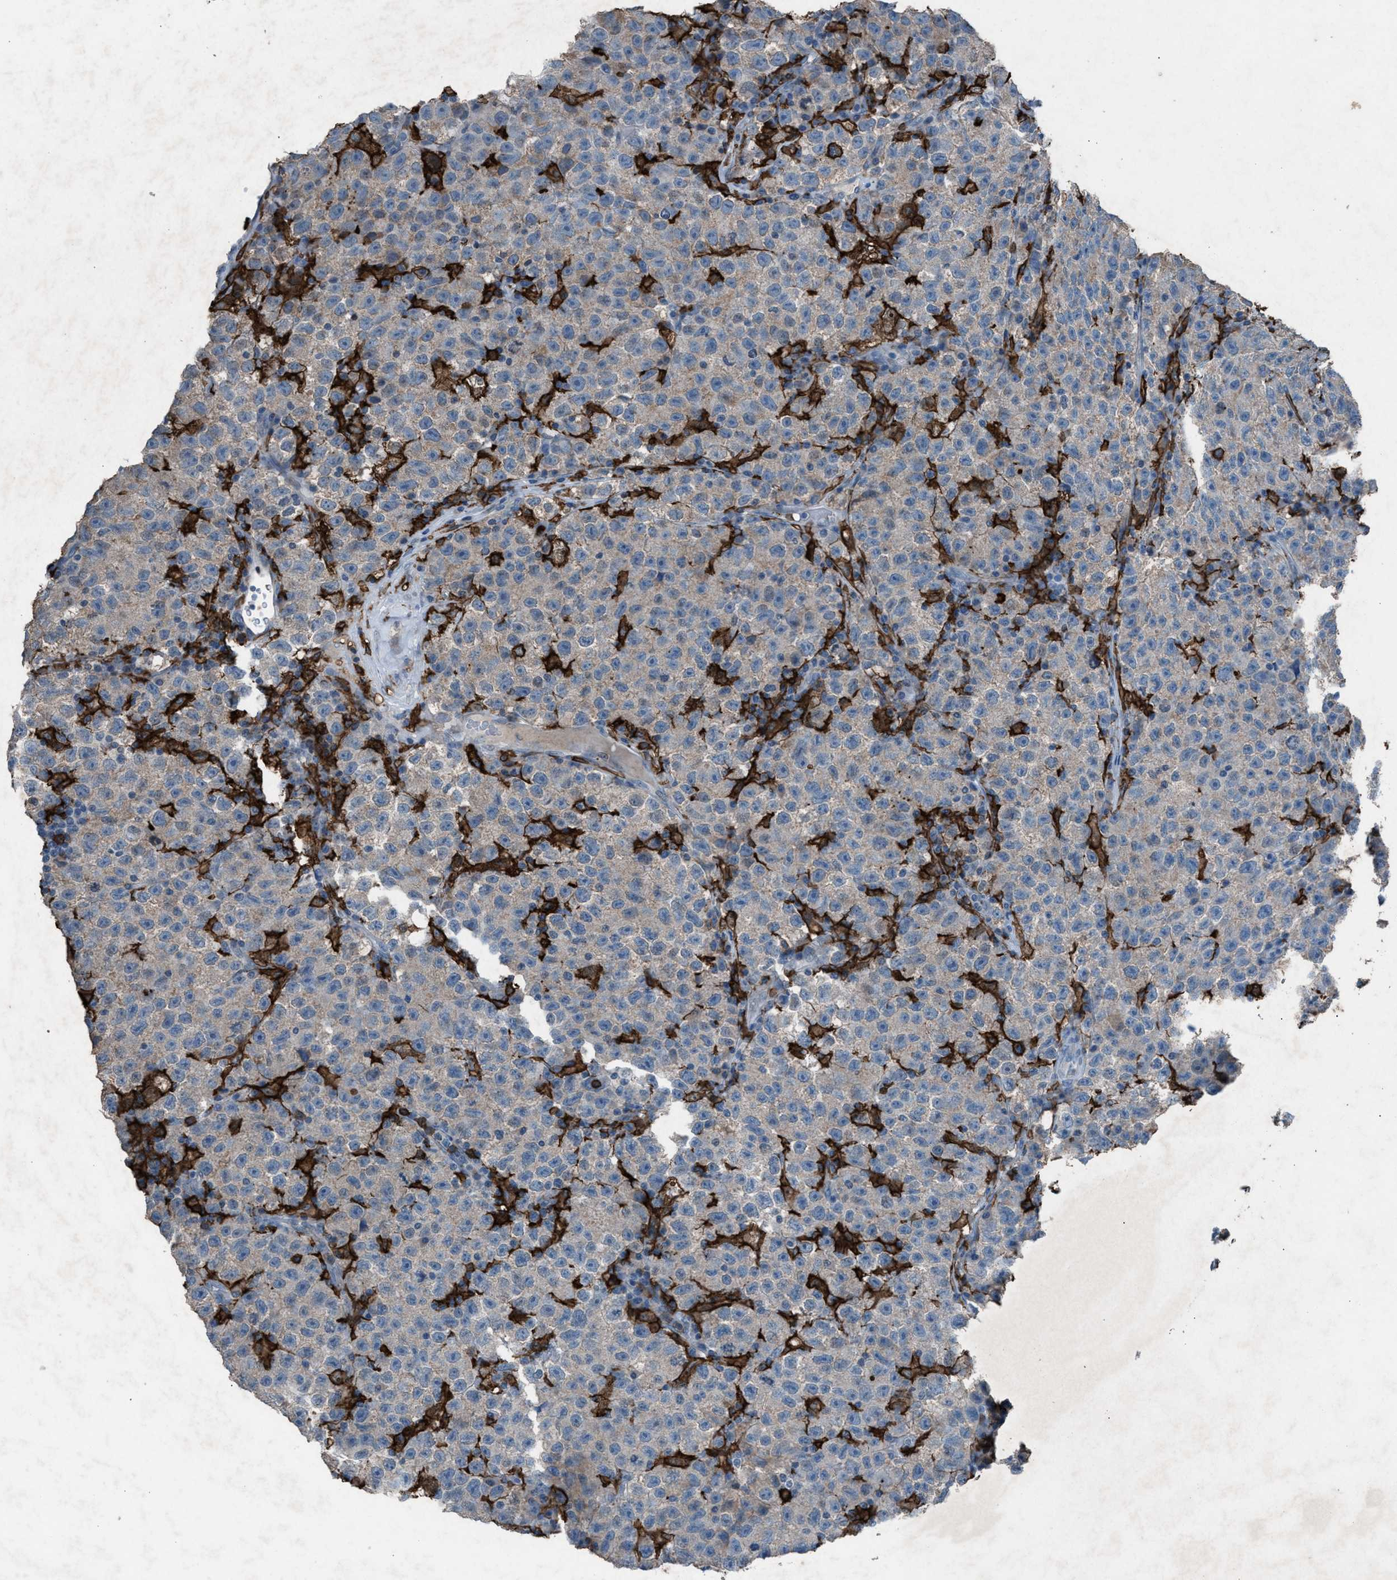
{"staining": {"intensity": "negative", "quantity": "none", "location": "none"}, "tissue": "testis cancer", "cell_type": "Tumor cells", "image_type": "cancer", "snomed": [{"axis": "morphology", "description": "Seminoma, NOS"}, {"axis": "topography", "description": "Testis"}], "caption": "This micrograph is of testis cancer (seminoma) stained with IHC to label a protein in brown with the nuclei are counter-stained blue. There is no staining in tumor cells.", "gene": "FCER1G", "patient": {"sex": "male", "age": 22}}